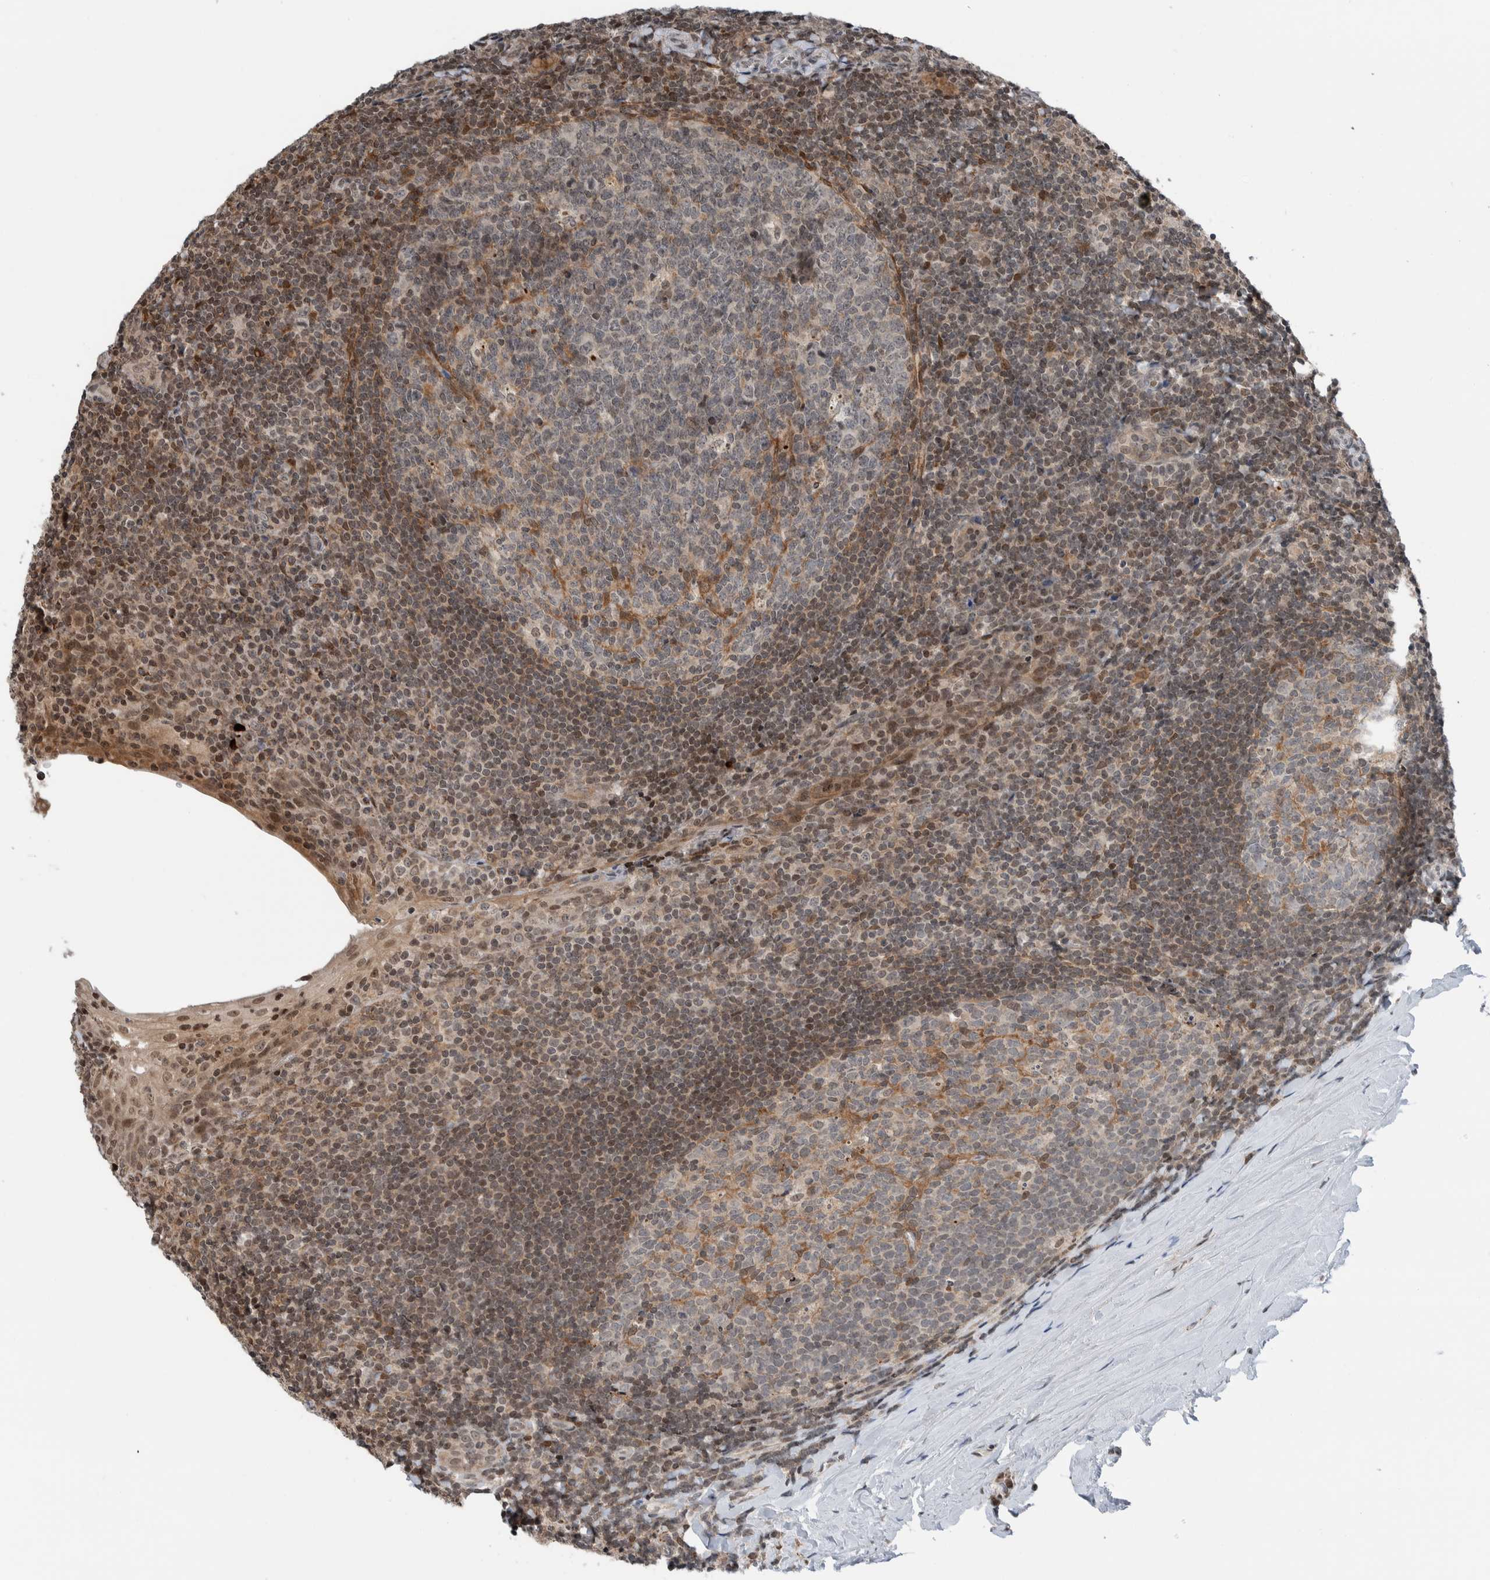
{"staining": {"intensity": "negative", "quantity": "none", "location": "none"}, "tissue": "tonsil", "cell_type": "Germinal center cells", "image_type": "normal", "snomed": [{"axis": "morphology", "description": "Normal tissue, NOS"}, {"axis": "topography", "description": "Tonsil"}], "caption": "The micrograph exhibits no staining of germinal center cells in normal tonsil. (DAB immunohistochemistry, high magnification).", "gene": "NPLOC4", "patient": {"sex": "male", "age": 37}}